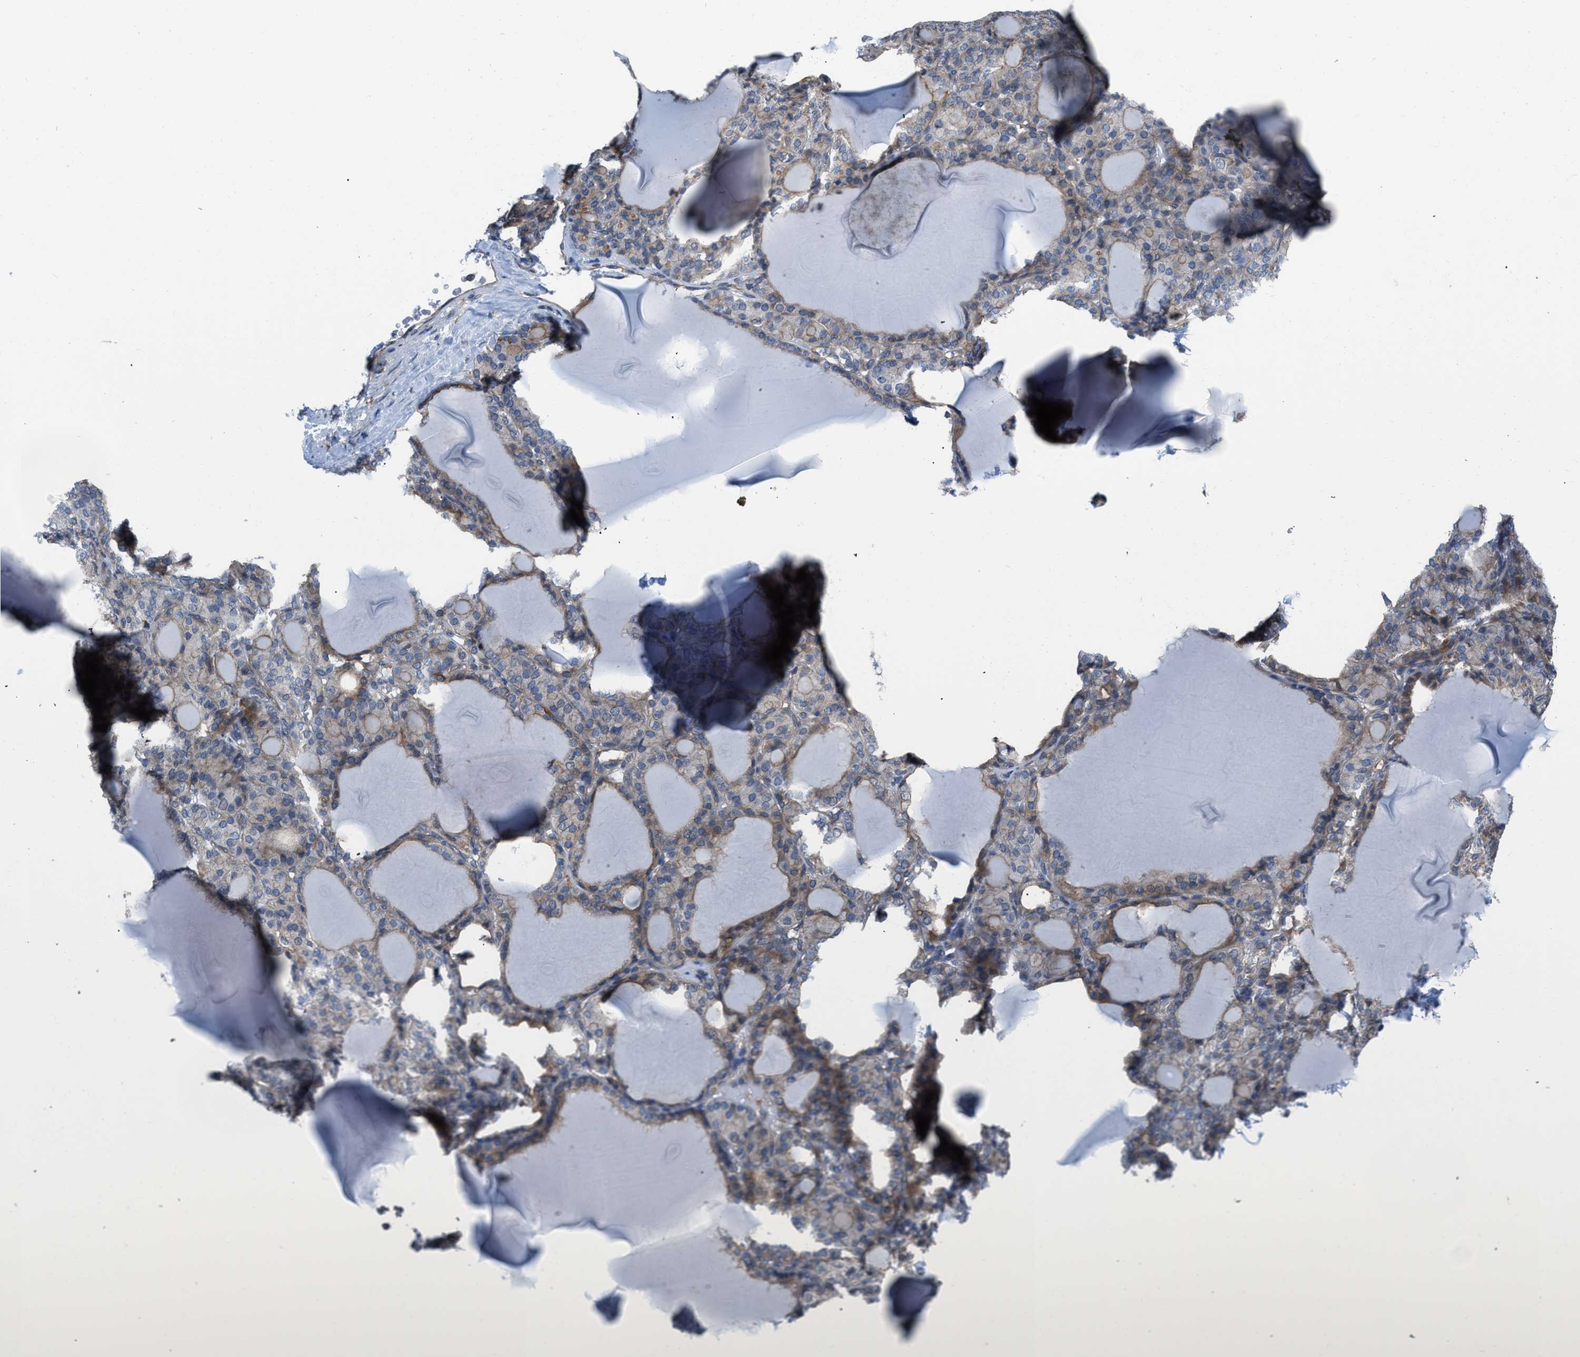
{"staining": {"intensity": "weak", "quantity": ">75%", "location": "cytoplasmic/membranous"}, "tissue": "thyroid gland", "cell_type": "Glandular cells", "image_type": "normal", "snomed": [{"axis": "morphology", "description": "Normal tissue, NOS"}, {"axis": "topography", "description": "Thyroid gland"}], "caption": "An image of human thyroid gland stained for a protein shows weak cytoplasmic/membranous brown staining in glandular cells. The protein of interest is stained brown, and the nuclei are stained in blue (DAB (3,3'-diaminobenzidine) IHC with brightfield microscopy, high magnification).", "gene": "MYO18A", "patient": {"sex": "female", "age": 28}}